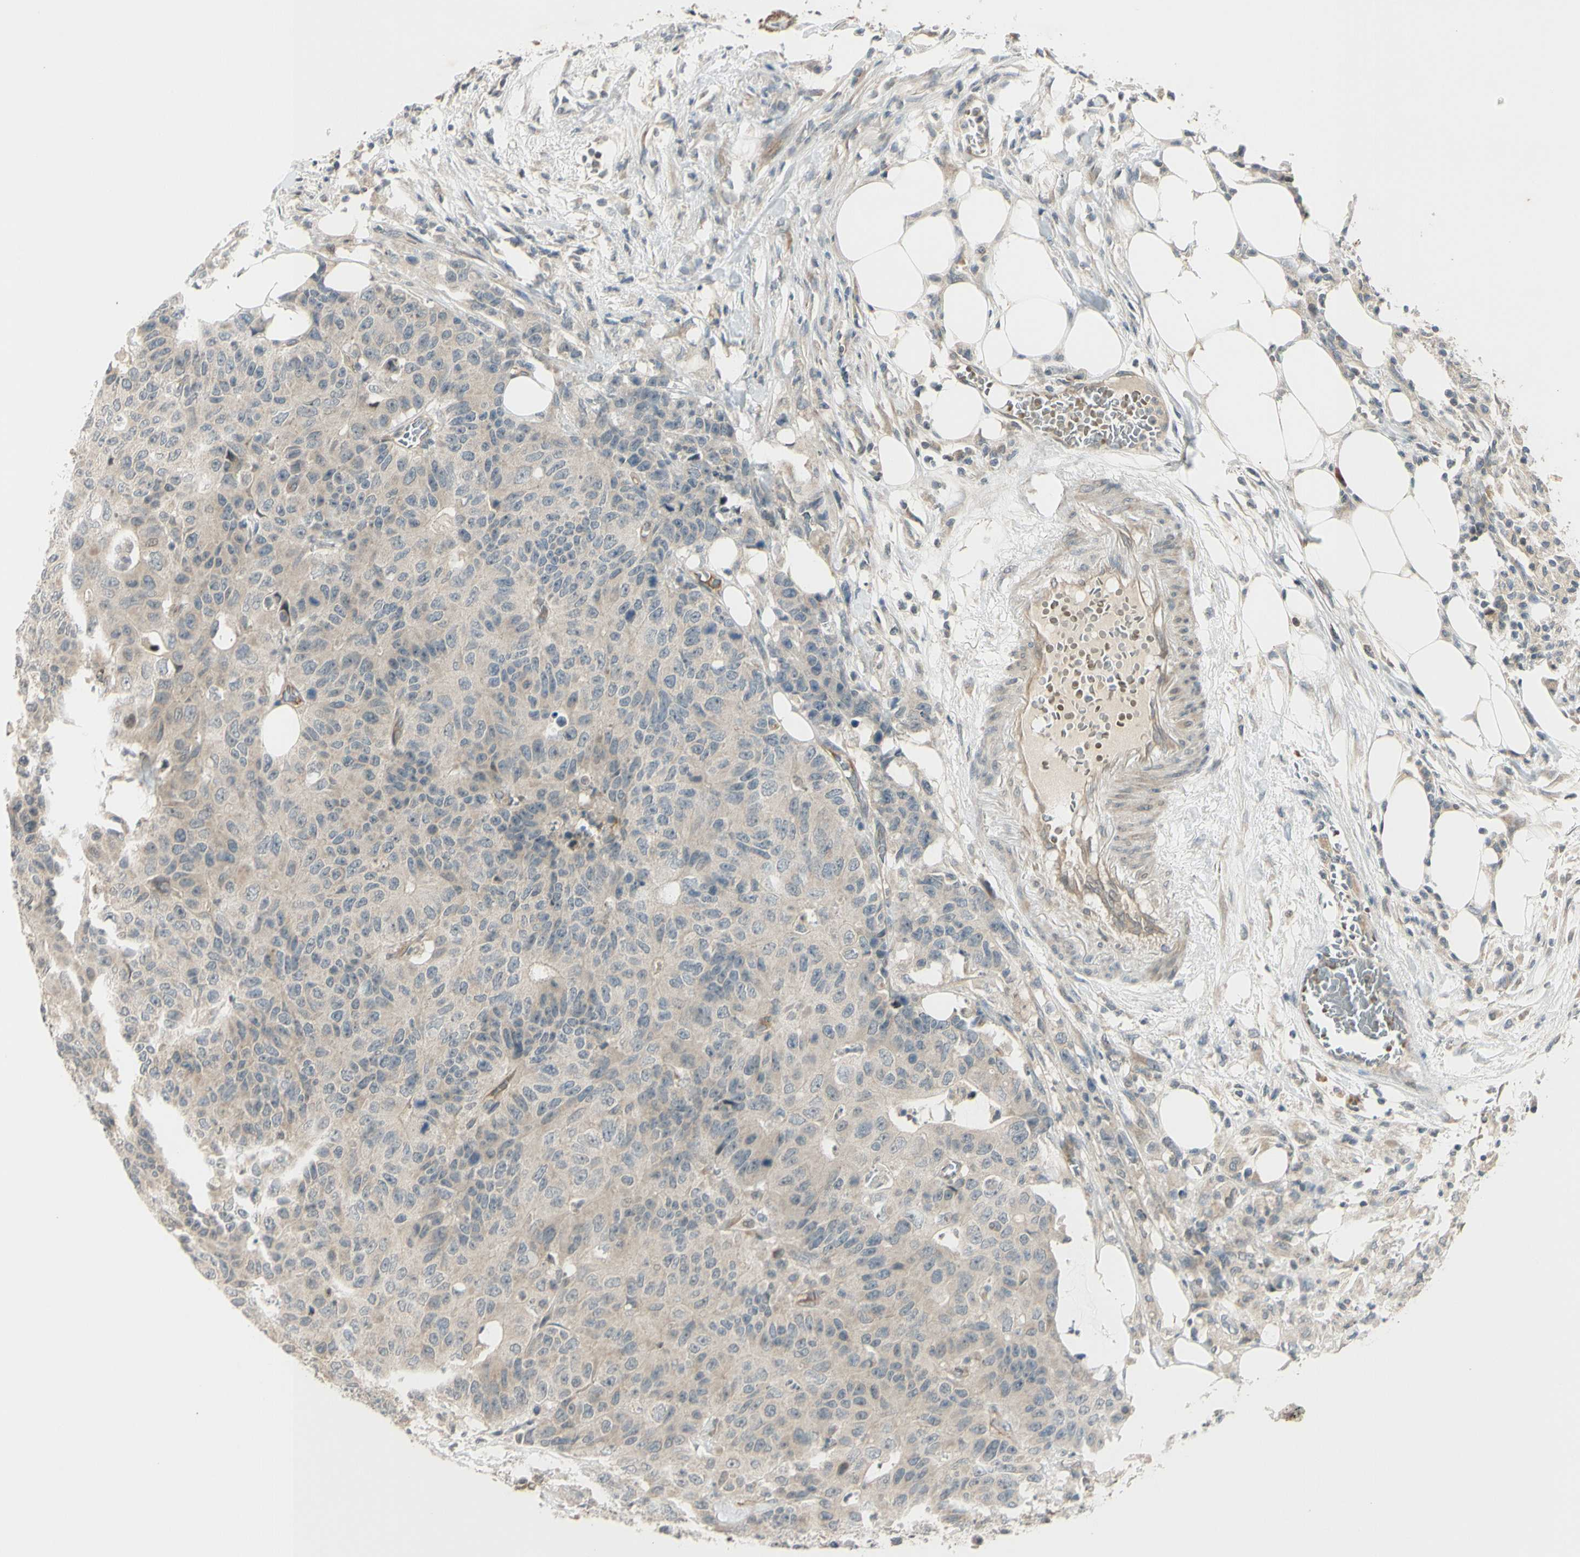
{"staining": {"intensity": "weak", "quantity": ">75%", "location": "cytoplasmic/membranous"}, "tissue": "colorectal cancer", "cell_type": "Tumor cells", "image_type": "cancer", "snomed": [{"axis": "morphology", "description": "Adenocarcinoma, NOS"}, {"axis": "topography", "description": "Colon"}], "caption": "A high-resolution image shows immunohistochemistry (IHC) staining of colorectal cancer, which exhibits weak cytoplasmic/membranous expression in about >75% of tumor cells.", "gene": "FGF10", "patient": {"sex": "female", "age": 86}}